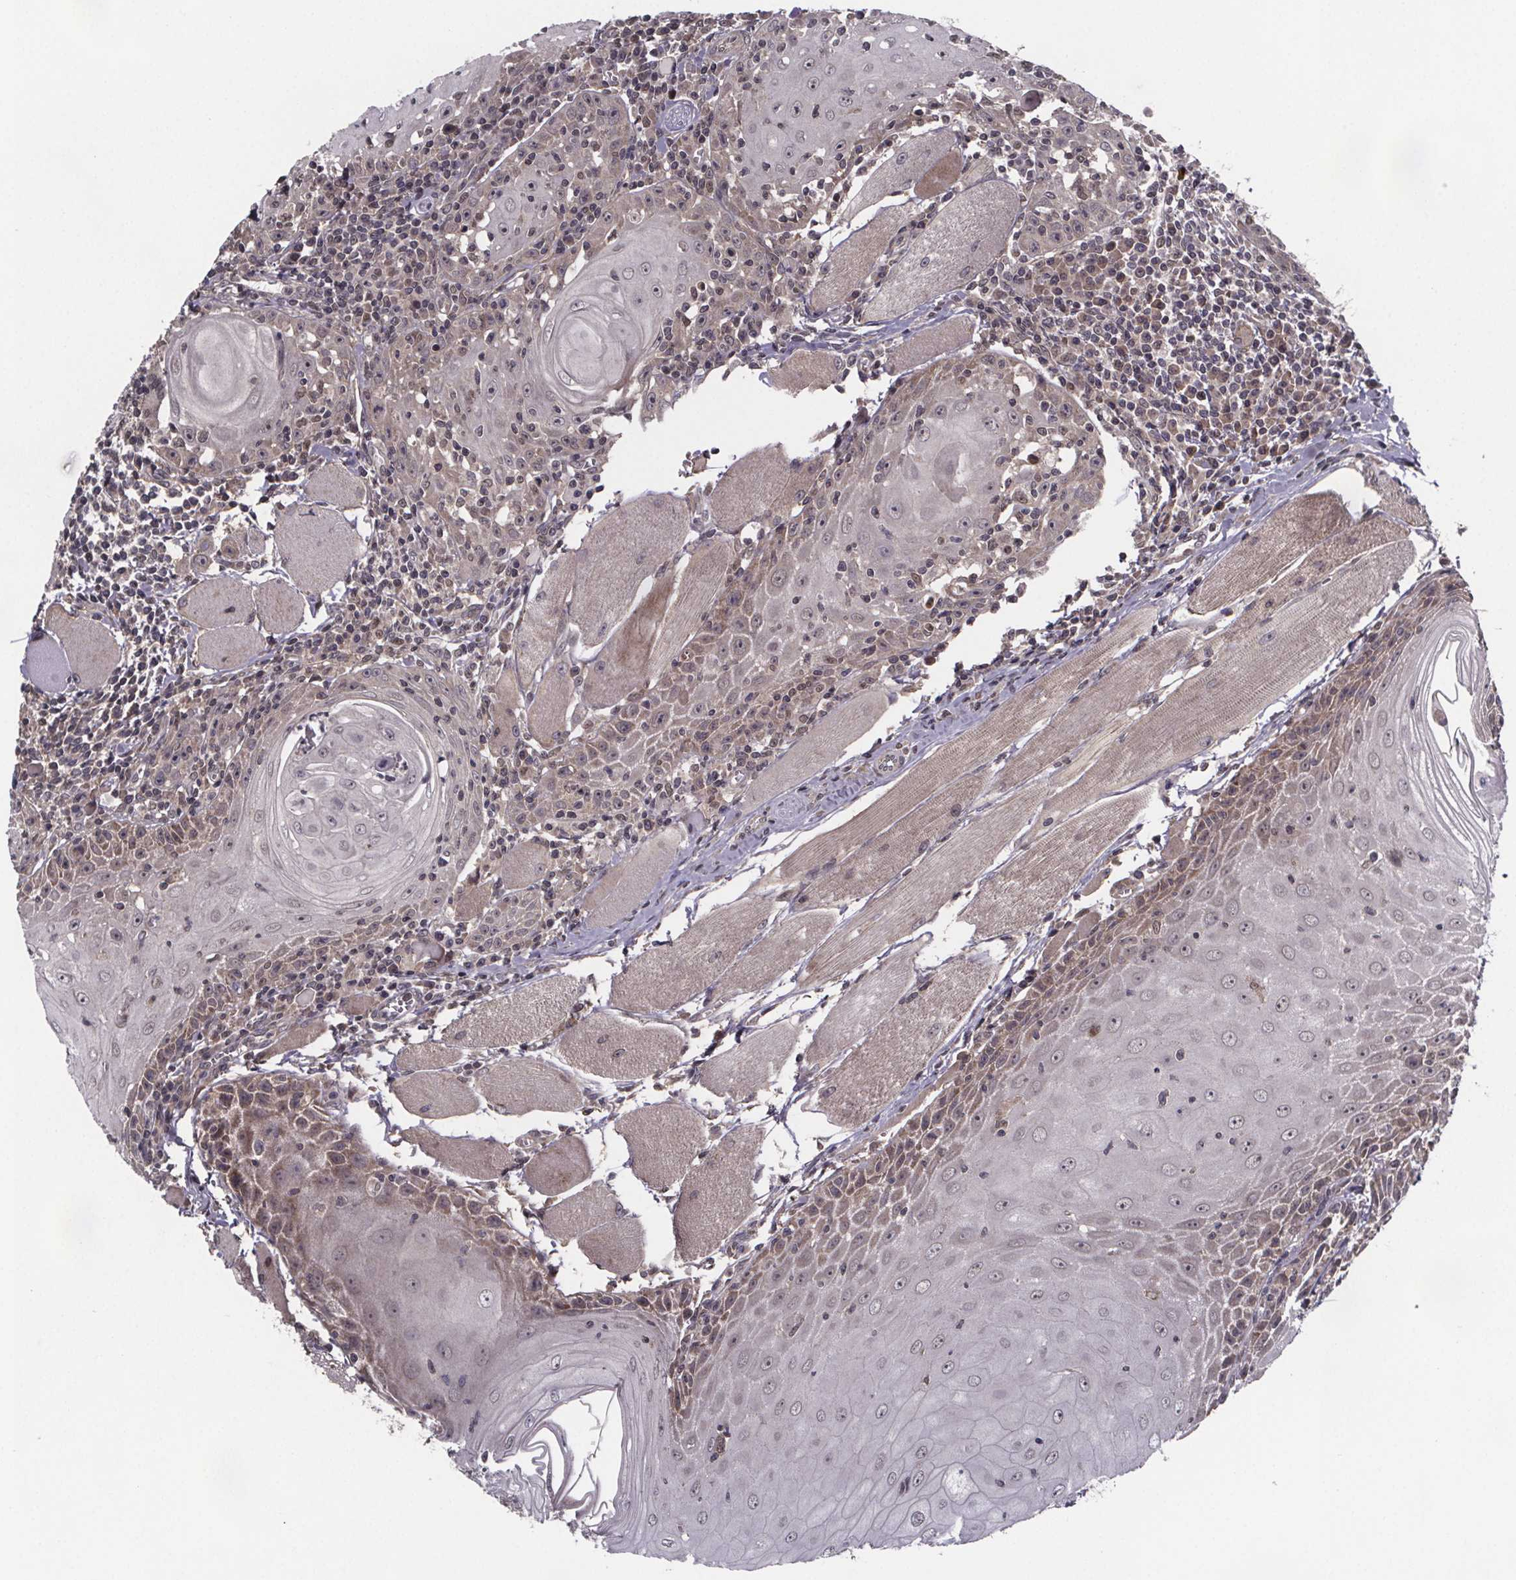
{"staining": {"intensity": "weak", "quantity": "<25%", "location": "cytoplasmic/membranous"}, "tissue": "head and neck cancer", "cell_type": "Tumor cells", "image_type": "cancer", "snomed": [{"axis": "morphology", "description": "Normal tissue, NOS"}, {"axis": "morphology", "description": "Squamous cell carcinoma, NOS"}, {"axis": "topography", "description": "Oral tissue"}, {"axis": "topography", "description": "Head-Neck"}], "caption": "This is a image of immunohistochemistry (IHC) staining of head and neck squamous cell carcinoma, which shows no positivity in tumor cells.", "gene": "FN3KRP", "patient": {"sex": "male", "age": 52}}